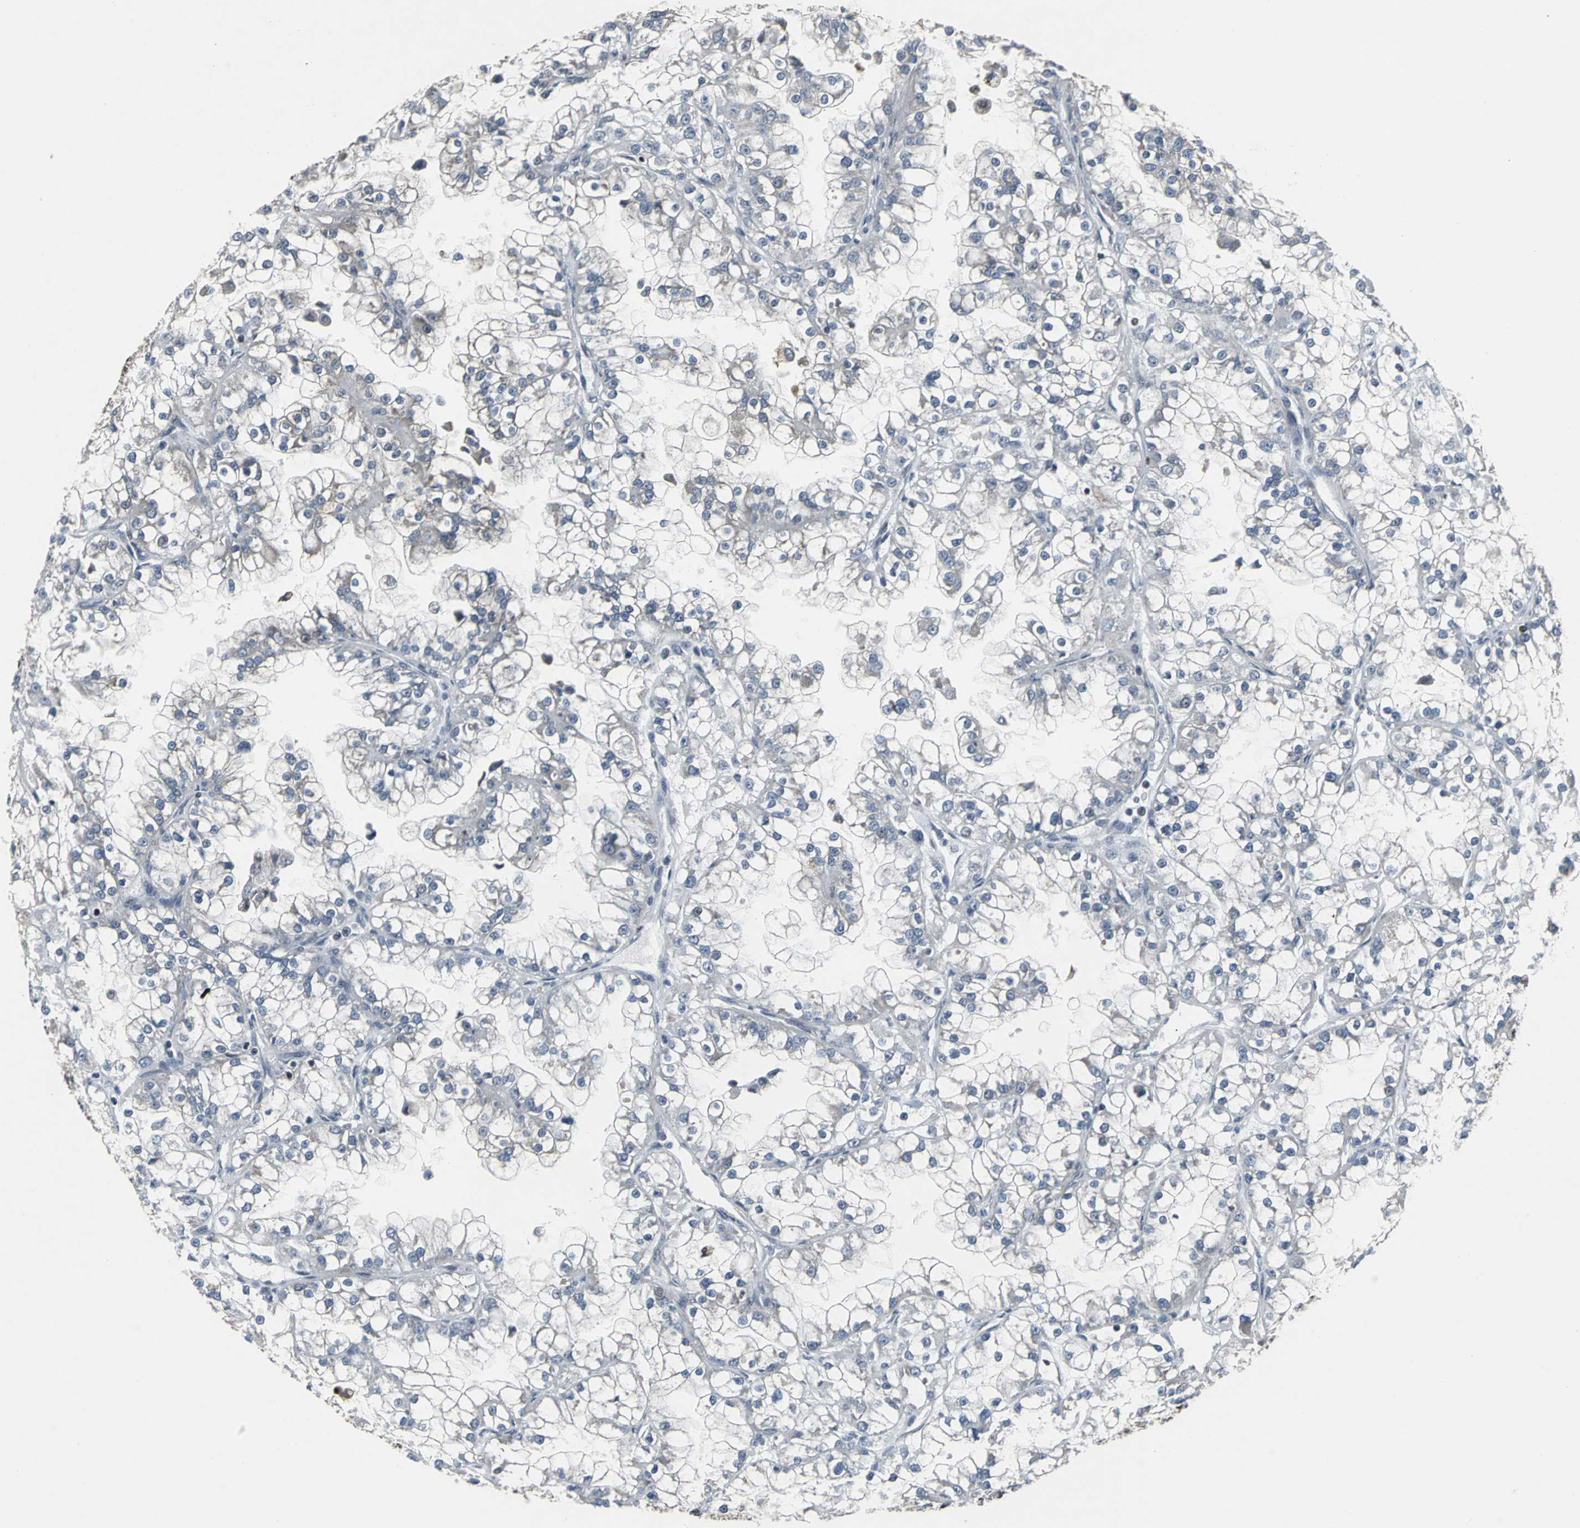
{"staining": {"intensity": "negative", "quantity": "none", "location": "none"}, "tissue": "renal cancer", "cell_type": "Tumor cells", "image_type": "cancer", "snomed": [{"axis": "morphology", "description": "Adenocarcinoma, NOS"}, {"axis": "topography", "description": "Kidney"}], "caption": "A micrograph of adenocarcinoma (renal) stained for a protein reveals no brown staining in tumor cells. Brightfield microscopy of immunohistochemistry stained with DAB (brown) and hematoxylin (blue), captured at high magnification.", "gene": "SRF", "patient": {"sex": "female", "age": 52}}